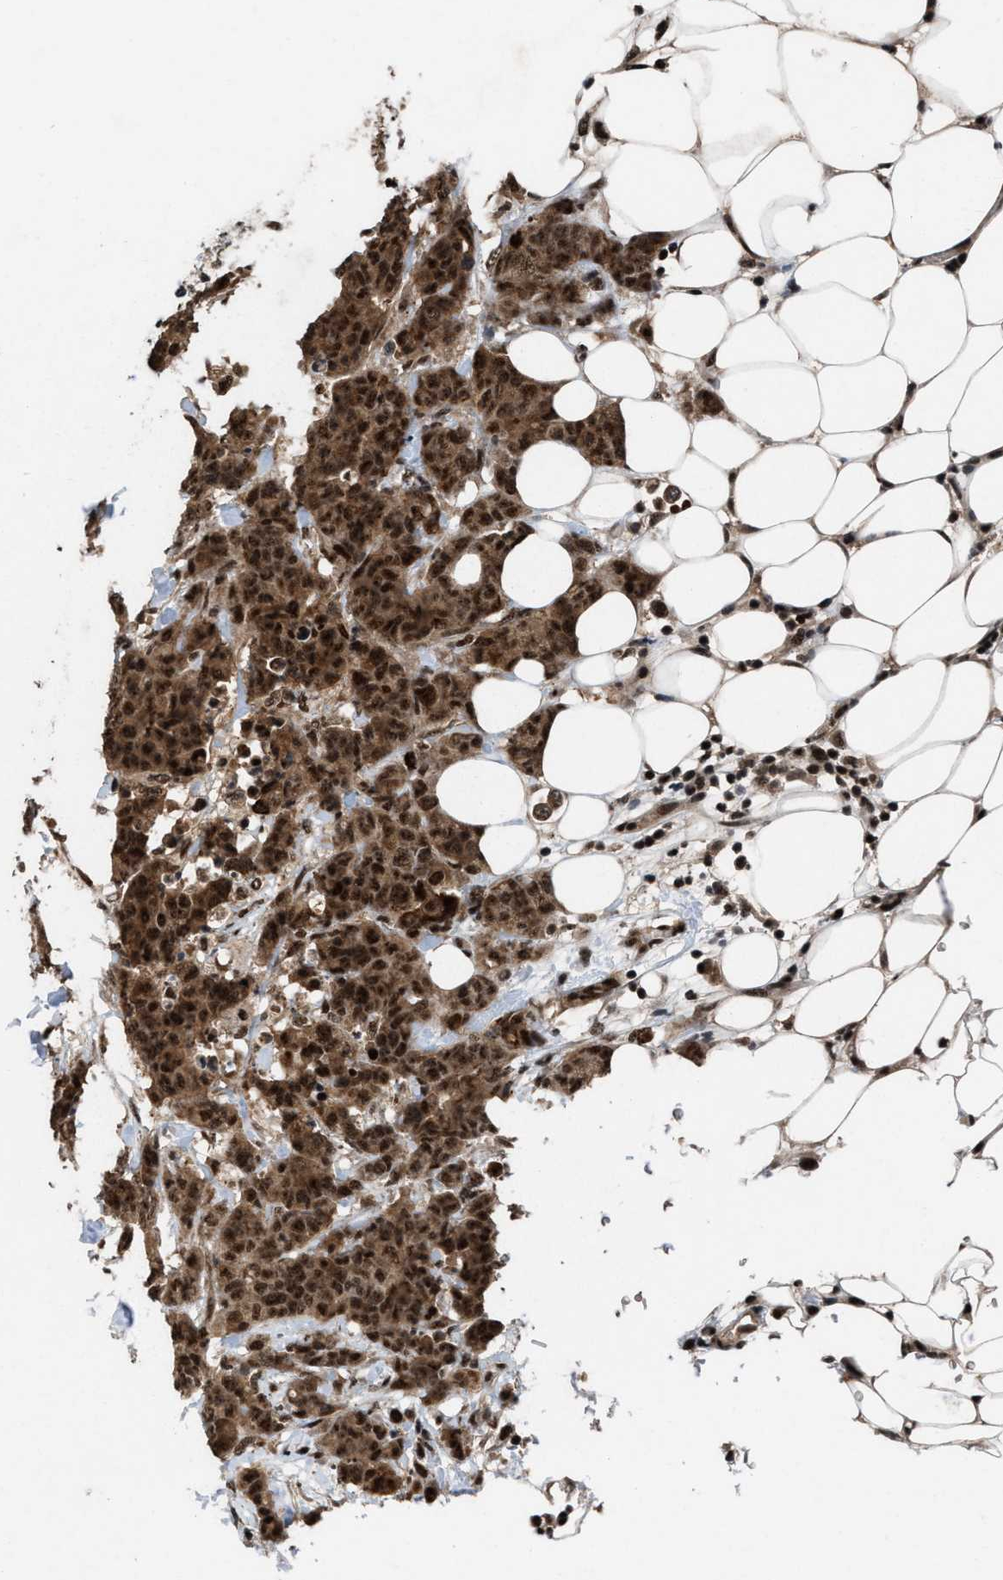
{"staining": {"intensity": "strong", "quantity": ">75%", "location": "cytoplasmic/membranous,nuclear"}, "tissue": "breast cancer", "cell_type": "Tumor cells", "image_type": "cancer", "snomed": [{"axis": "morphology", "description": "Normal tissue, NOS"}, {"axis": "morphology", "description": "Duct carcinoma"}, {"axis": "topography", "description": "Breast"}], "caption": "There is high levels of strong cytoplasmic/membranous and nuclear staining in tumor cells of breast intraductal carcinoma, as demonstrated by immunohistochemical staining (brown color).", "gene": "PRPF4", "patient": {"sex": "female", "age": 40}}